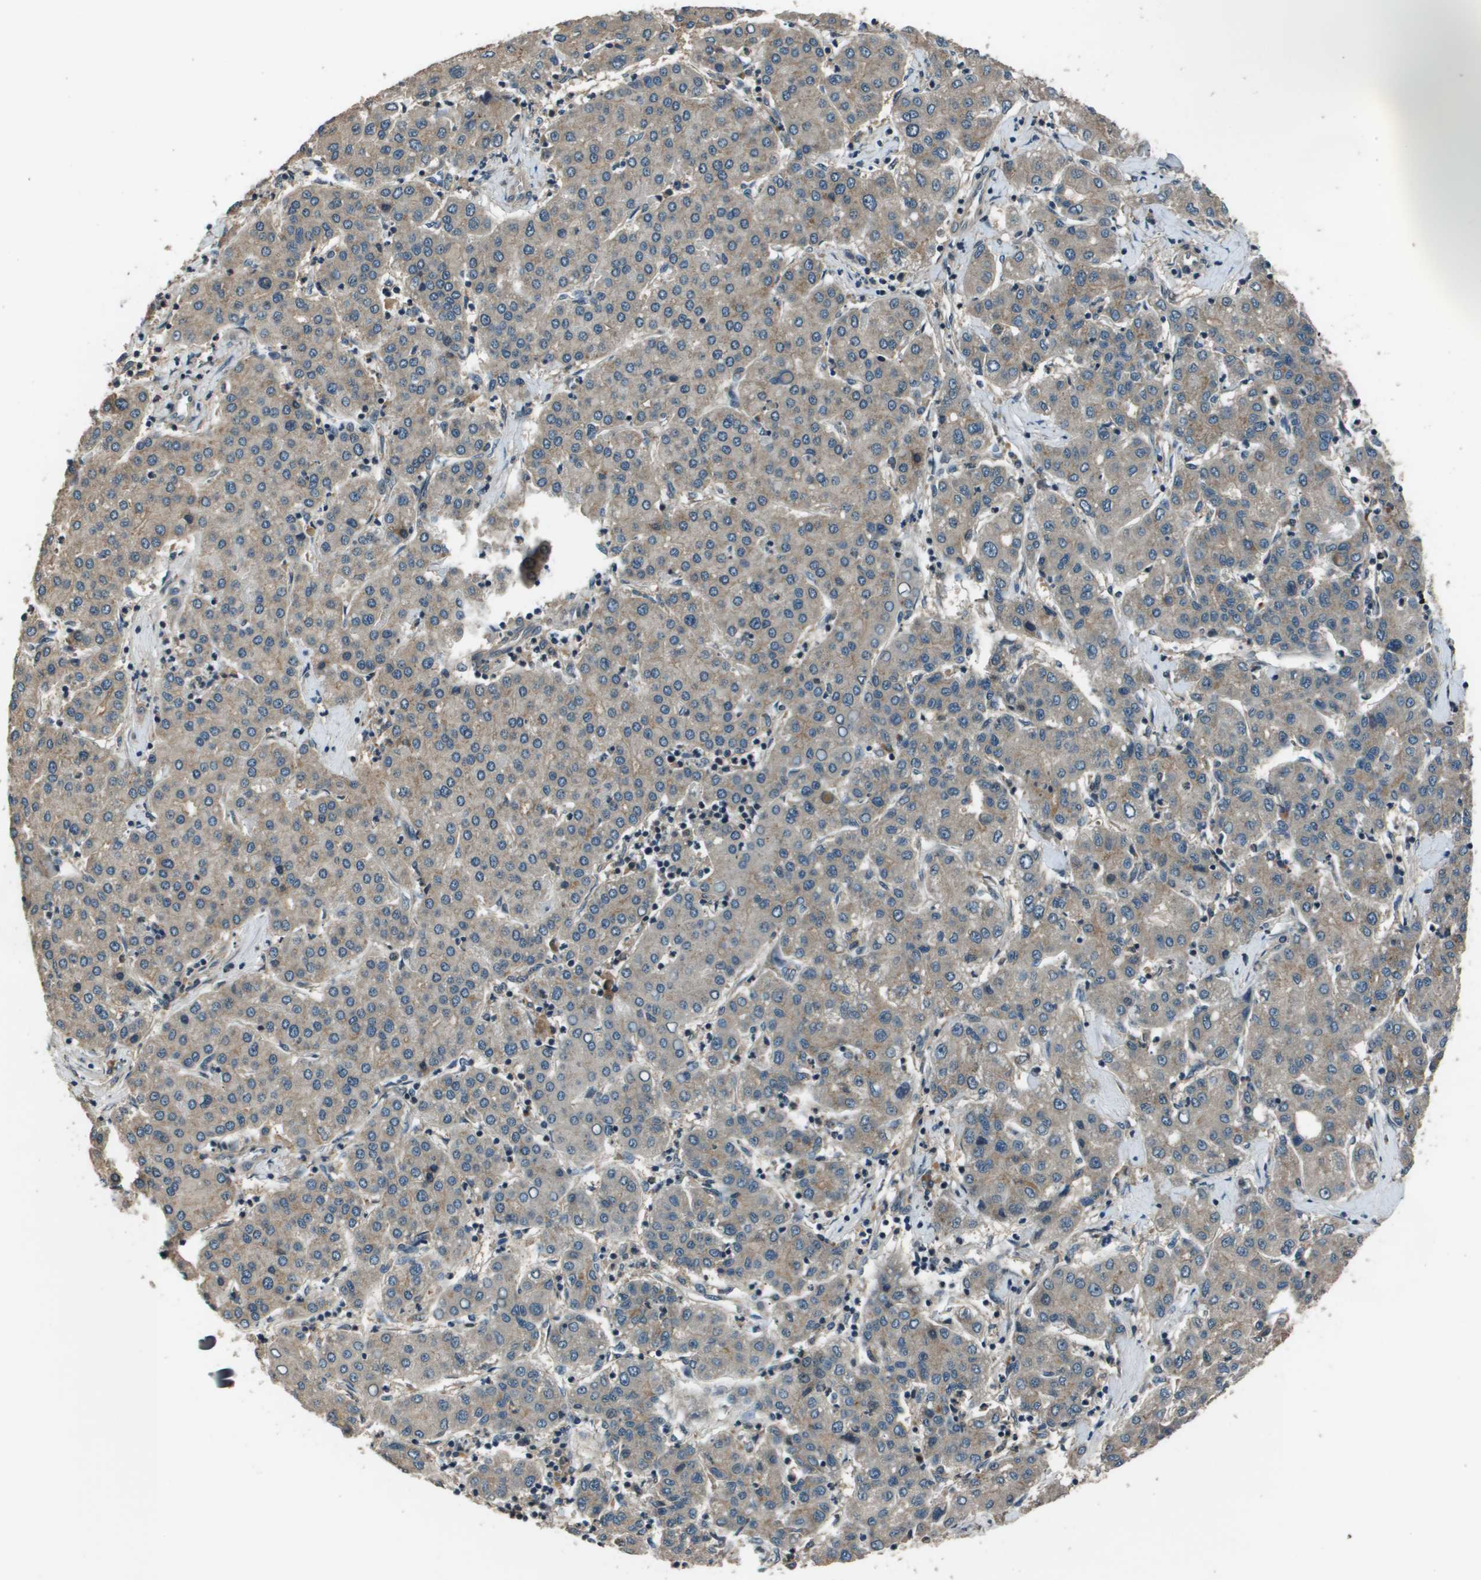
{"staining": {"intensity": "weak", "quantity": "<25%", "location": "cytoplasmic/membranous"}, "tissue": "liver cancer", "cell_type": "Tumor cells", "image_type": "cancer", "snomed": [{"axis": "morphology", "description": "Carcinoma, Hepatocellular, NOS"}, {"axis": "topography", "description": "Liver"}], "caption": "Immunohistochemical staining of liver cancer (hepatocellular carcinoma) reveals no significant staining in tumor cells.", "gene": "ARHGEF11", "patient": {"sex": "male", "age": 65}}